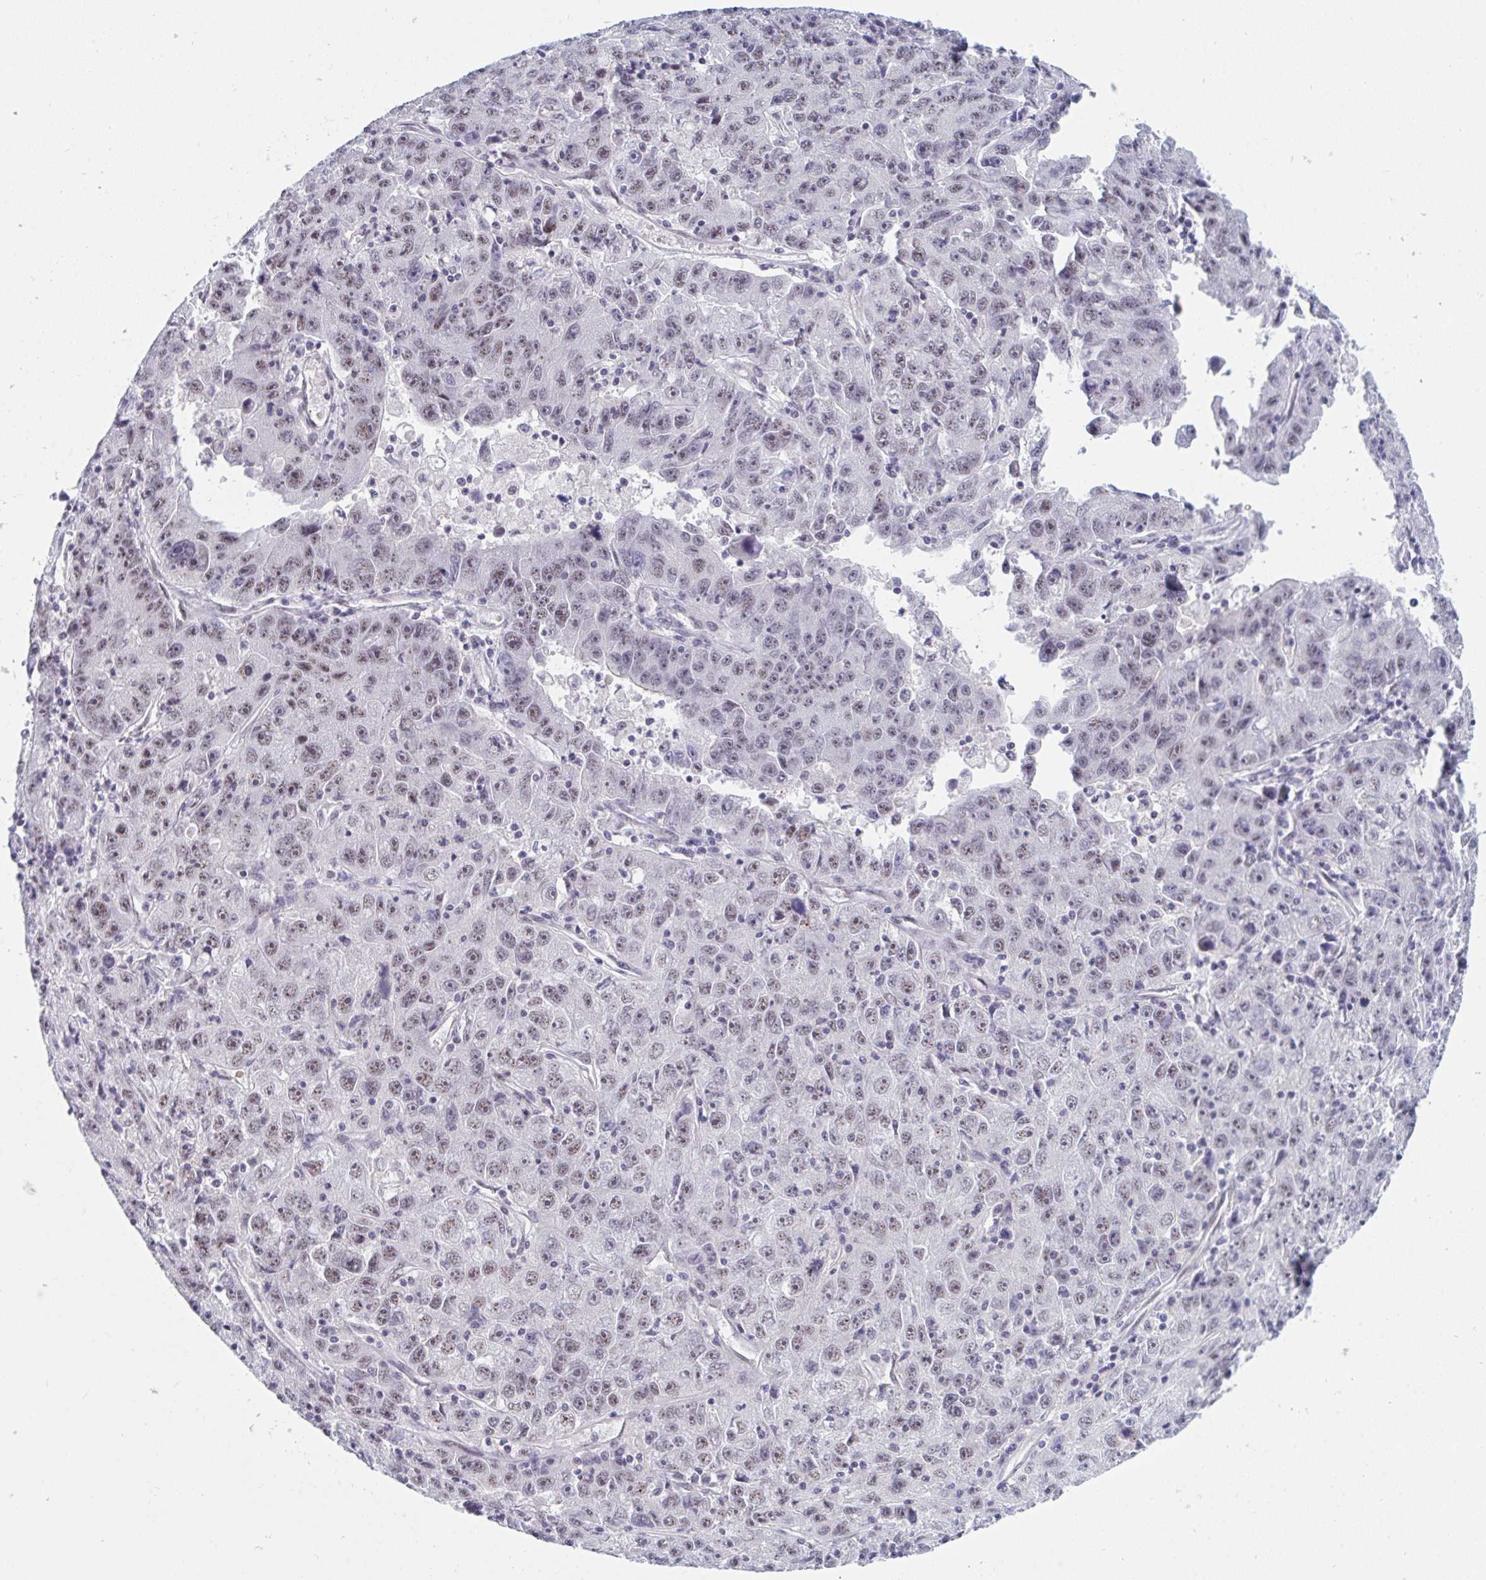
{"staining": {"intensity": "weak", "quantity": "25%-75%", "location": "nuclear"}, "tissue": "lung cancer", "cell_type": "Tumor cells", "image_type": "cancer", "snomed": [{"axis": "morphology", "description": "Normal morphology"}, {"axis": "morphology", "description": "Adenocarcinoma, NOS"}, {"axis": "topography", "description": "Lymph node"}, {"axis": "topography", "description": "Lung"}], "caption": "Tumor cells reveal low levels of weak nuclear staining in approximately 25%-75% of cells in lung cancer. (DAB = brown stain, brightfield microscopy at high magnification).", "gene": "PRR14", "patient": {"sex": "female", "age": 57}}